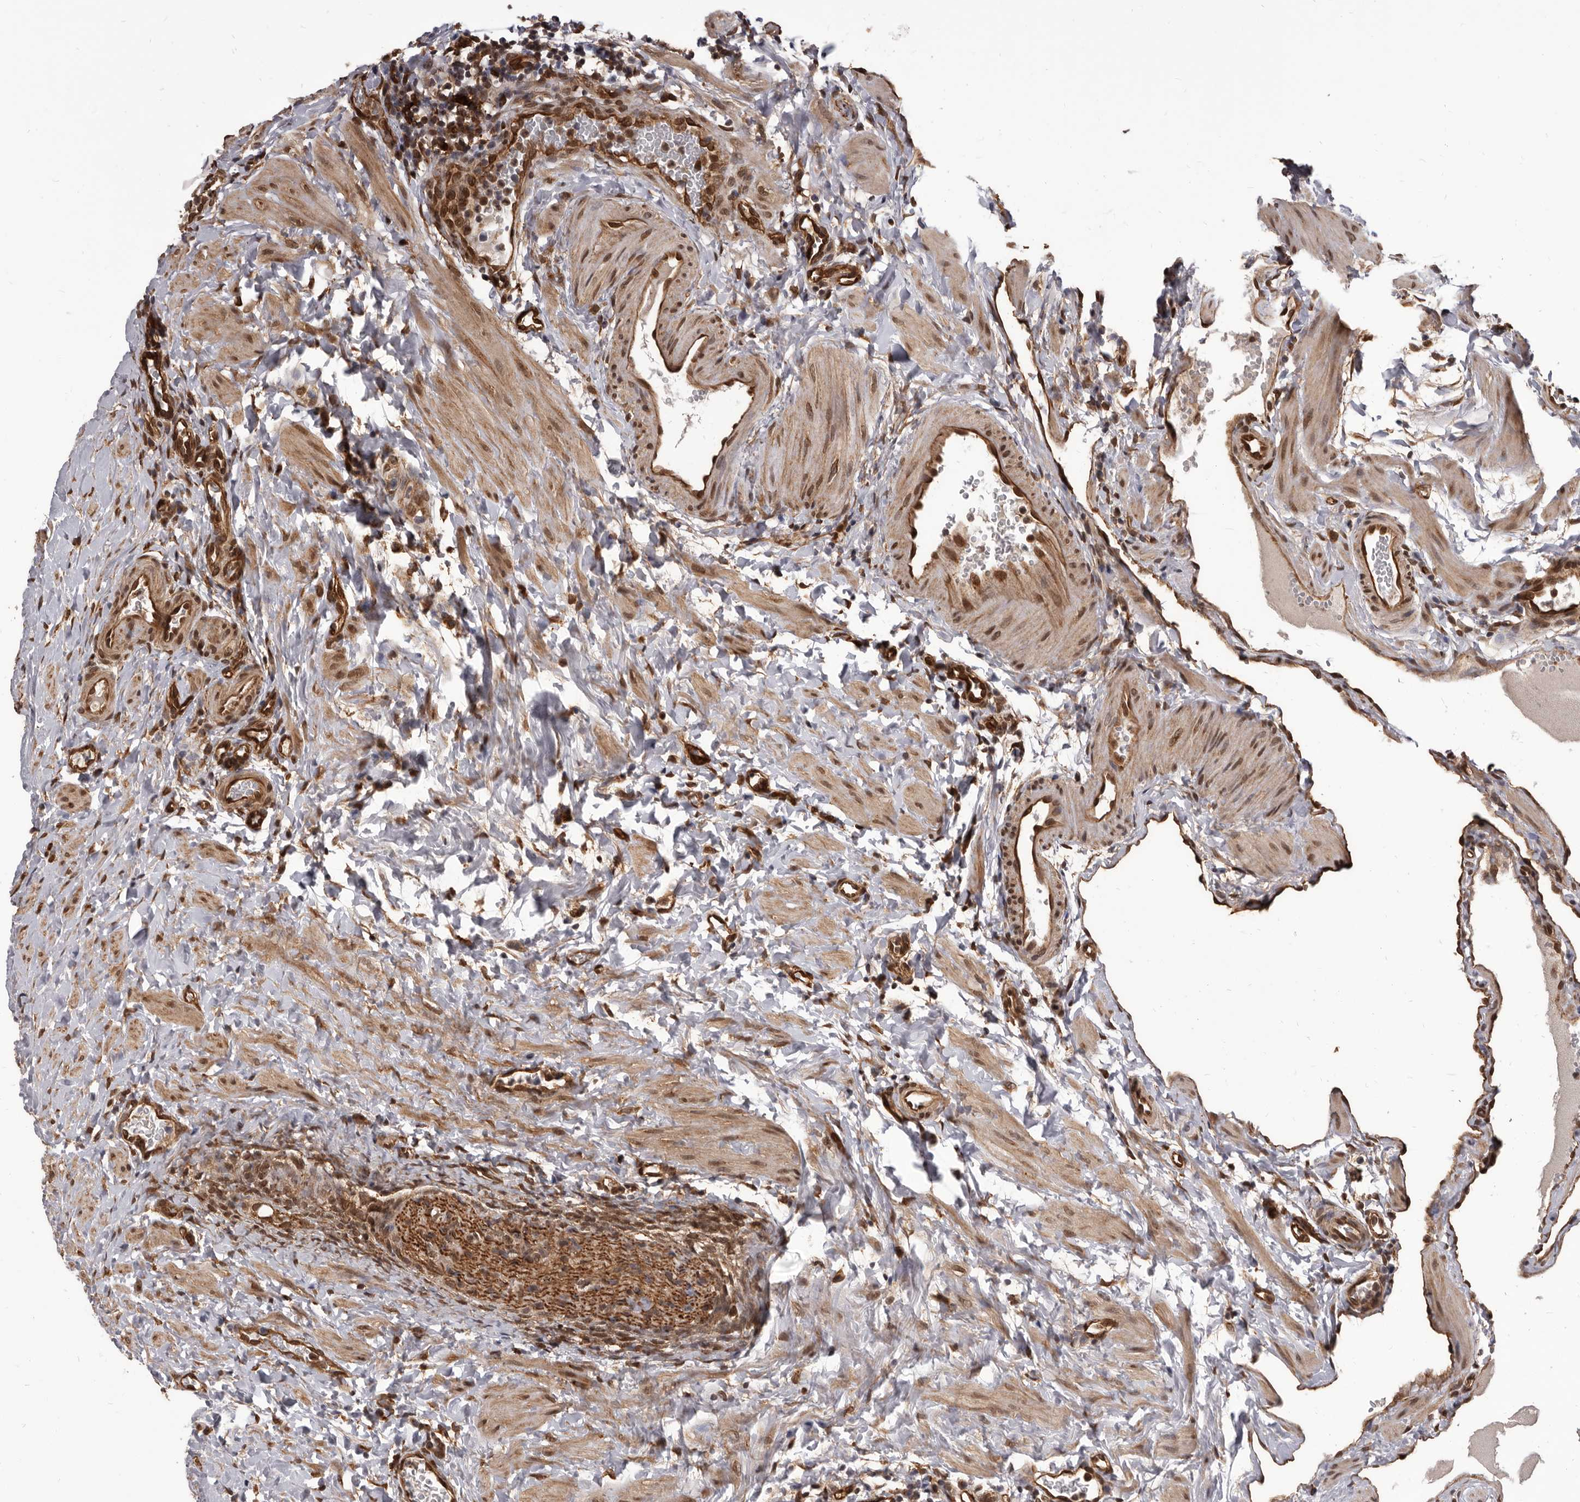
{"staining": {"intensity": "strong", "quantity": ">75%", "location": "cytoplasmic/membranous"}, "tissue": "ovary", "cell_type": "Follicle cells", "image_type": "normal", "snomed": [{"axis": "morphology", "description": "Normal tissue, NOS"}, {"axis": "morphology", "description": "Cyst, NOS"}, {"axis": "topography", "description": "Ovary"}], "caption": "The histopathology image reveals immunohistochemical staining of normal ovary. There is strong cytoplasmic/membranous staining is identified in about >75% of follicle cells. Immunohistochemistry (ihc) stains the protein in brown and the nuclei are stained blue.", "gene": "ADAMTS20", "patient": {"sex": "female", "age": 33}}